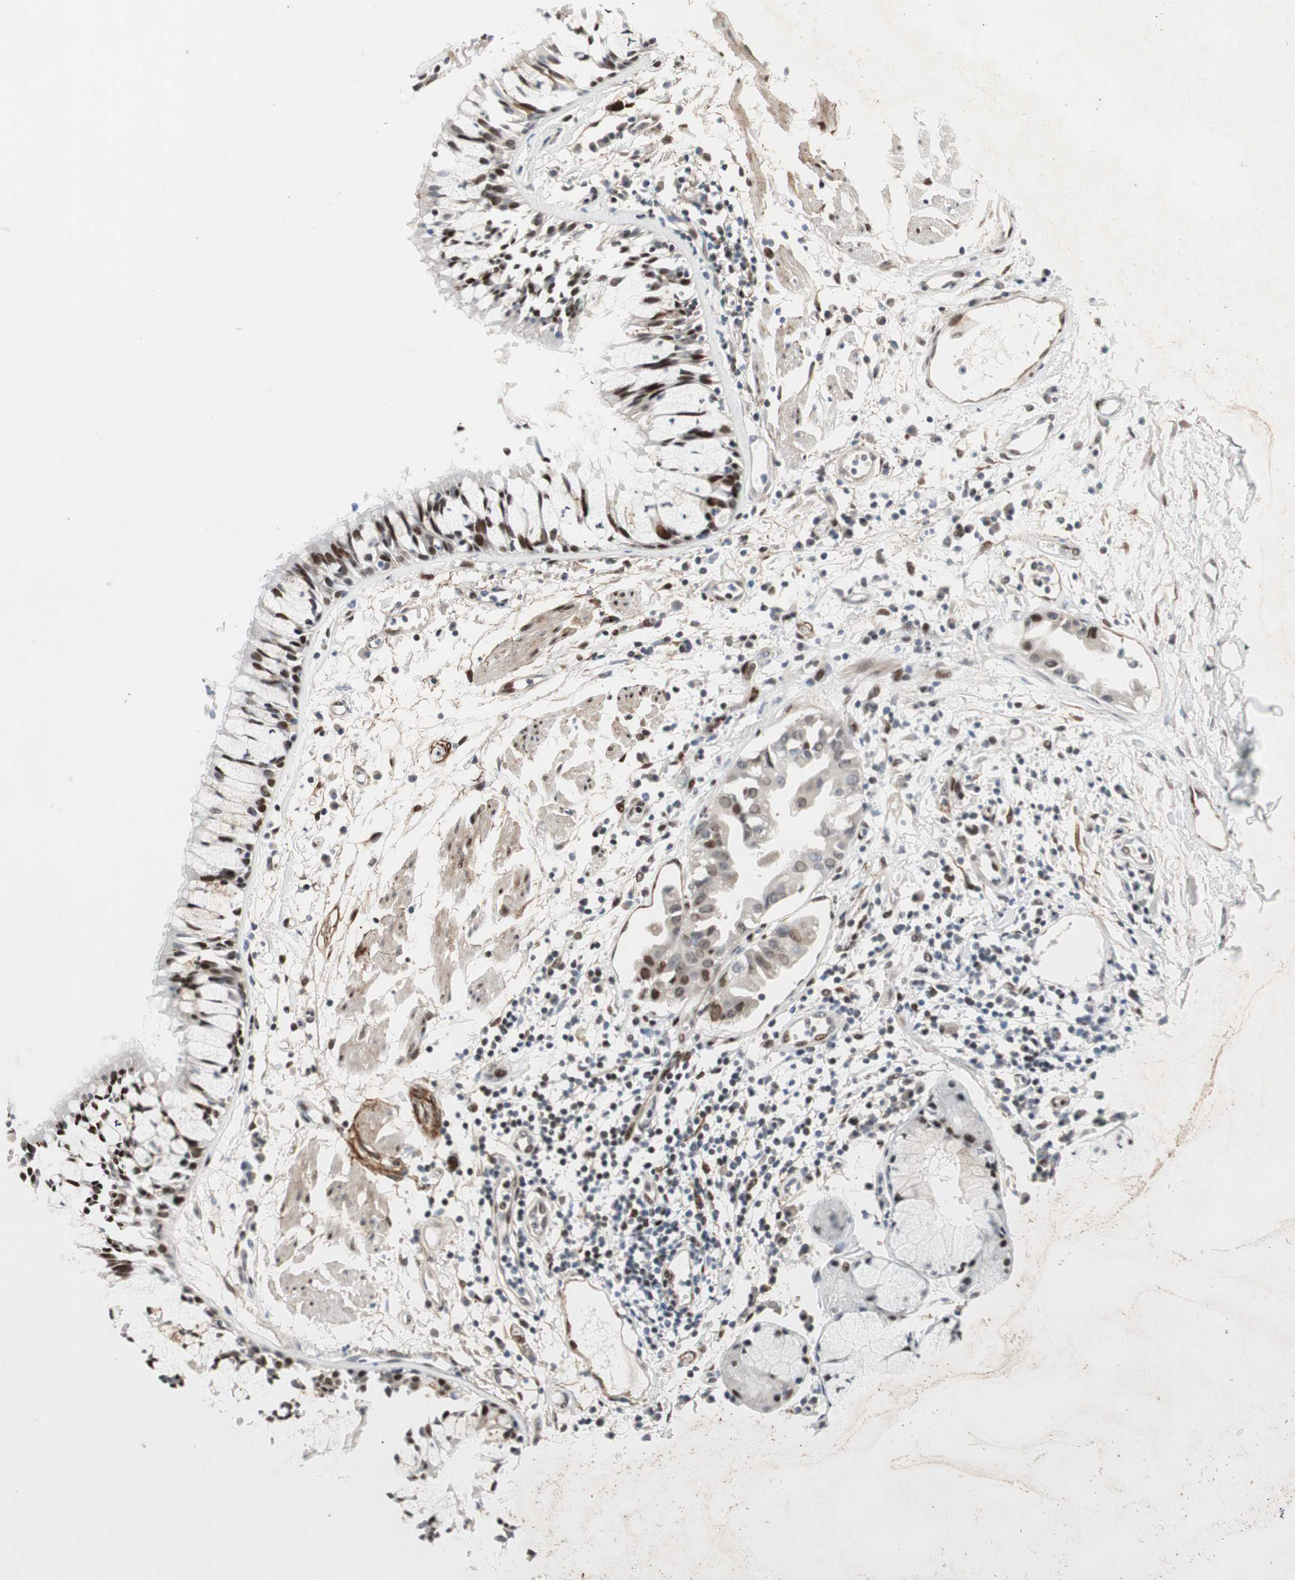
{"staining": {"intensity": "moderate", "quantity": ">75%", "location": "cytoplasmic/membranous,nuclear"}, "tissue": "adipose tissue", "cell_type": "Adipocytes", "image_type": "normal", "snomed": [{"axis": "morphology", "description": "Normal tissue, NOS"}, {"axis": "morphology", "description": "Adenocarcinoma, NOS"}, {"axis": "topography", "description": "Cartilage tissue"}, {"axis": "topography", "description": "Bronchus"}, {"axis": "topography", "description": "Lung"}], "caption": "Adipose tissue stained with a brown dye demonstrates moderate cytoplasmic/membranous,nuclear positive positivity in approximately >75% of adipocytes.", "gene": "FBXO44", "patient": {"sex": "female", "age": 67}}